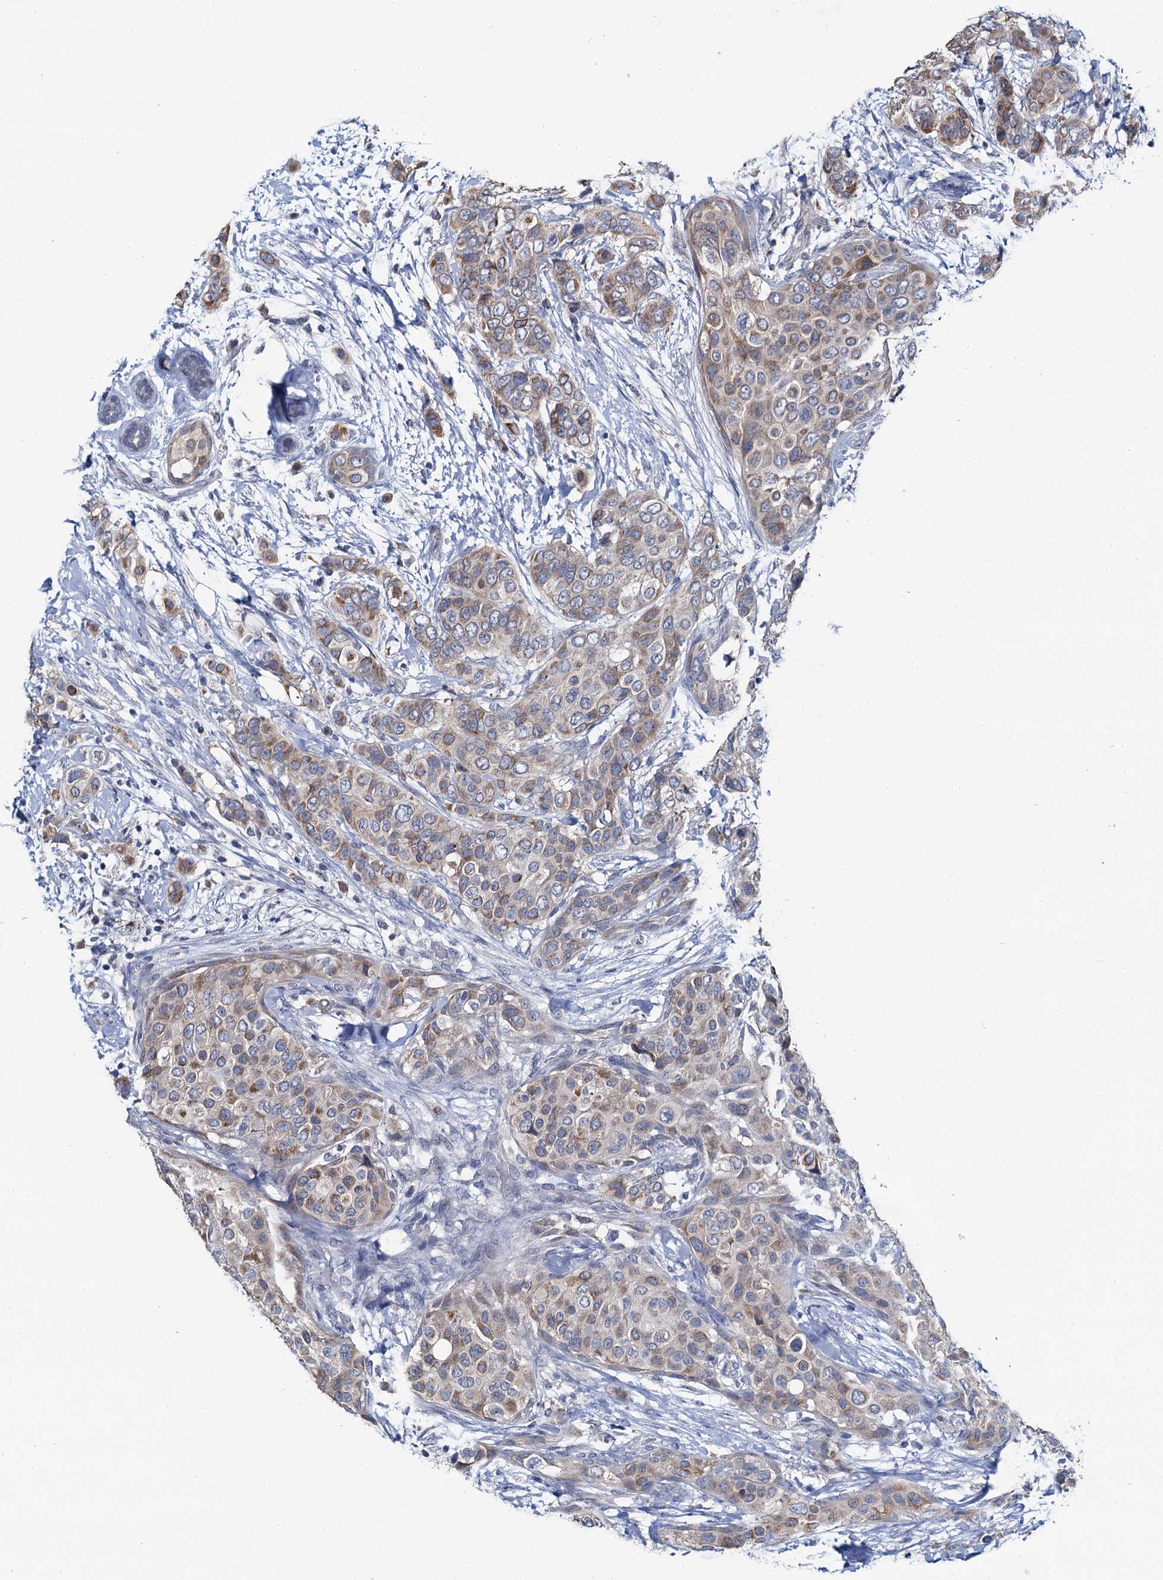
{"staining": {"intensity": "moderate", "quantity": ">75%", "location": "cytoplasmic/membranous"}, "tissue": "breast cancer", "cell_type": "Tumor cells", "image_type": "cancer", "snomed": [{"axis": "morphology", "description": "Lobular carcinoma"}, {"axis": "topography", "description": "Breast"}], "caption": "Breast lobular carcinoma stained with a protein marker demonstrates moderate staining in tumor cells.", "gene": "MIOX", "patient": {"sex": "female", "age": 51}}